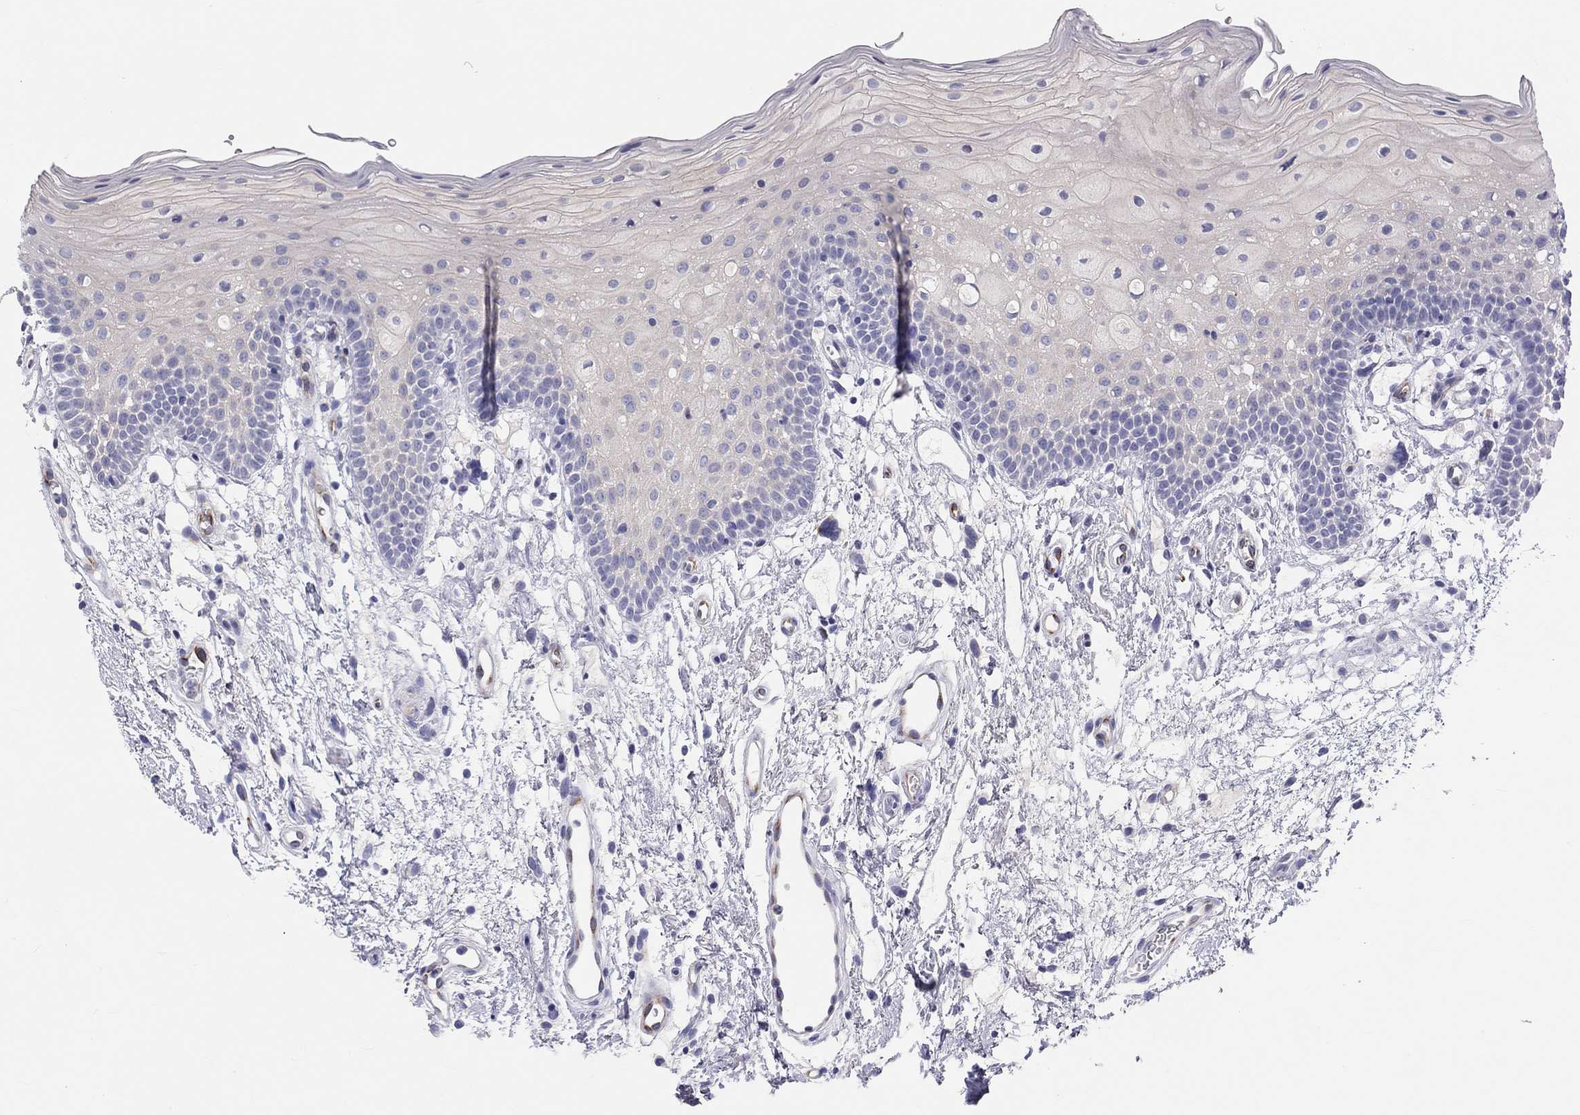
{"staining": {"intensity": "negative", "quantity": "none", "location": "none"}, "tissue": "oral mucosa", "cell_type": "Squamous epithelial cells", "image_type": "normal", "snomed": [{"axis": "morphology", "description": "Normal tissue, NOS"}, {"axis": "topography", "description": "Oral tissue"}, {"axis": "topography", "description": "Tounge, NOS"}], "caption": "Photomicrograph shows no significant protein positivity in squamous epithelial cells of benign oral mucosa. (Stains: DAB (3,3'-diaminobenzidine) IHC with hematoxylin counter stain, Microscopy: brightfield microscopy at high magnification).", "gene": "PCDHGC5", "patient": {"sex": "female", "age": 83}}